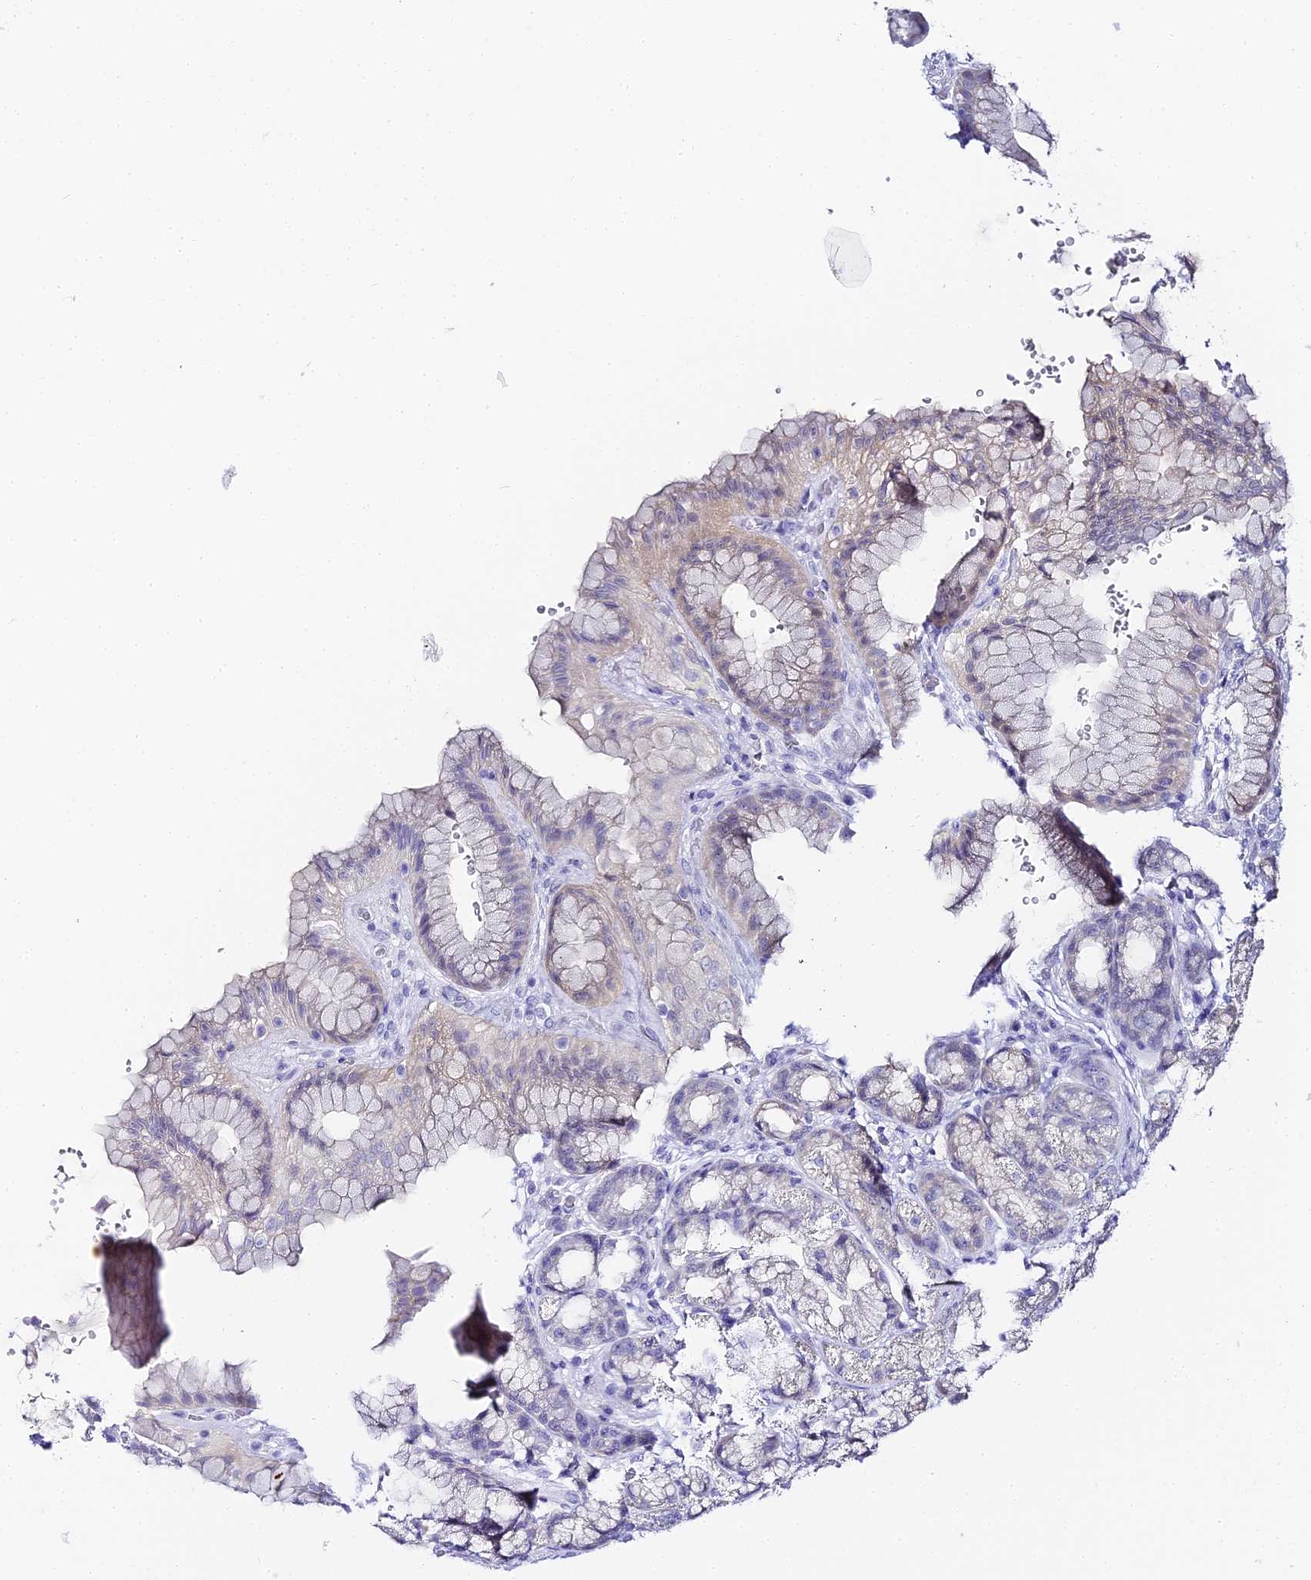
{"staining": {"intensity": "weak", "quantity": "<25%", "location": "cytoplasmic/membranous"}, "tissue": "stomach", "cell_type": "Glandular cells", "image_type": "normal", "snomed": [{"axis": "morphology", "description": "Normal tissue, NOS"}, {"axis": "morphology", "description": "Adenocarcinoma, NOS"}, {"axis": "topography", "description": "Stomach"}], "caption": "Micrograph shows no significant protein positivity in glandular cells of normal stomach. (Immunohistochemistry (ihc), brightfield microscopy, high magnification).", "gene": "ABHD14A", "patient": {"sex": "male", "age": 57}}